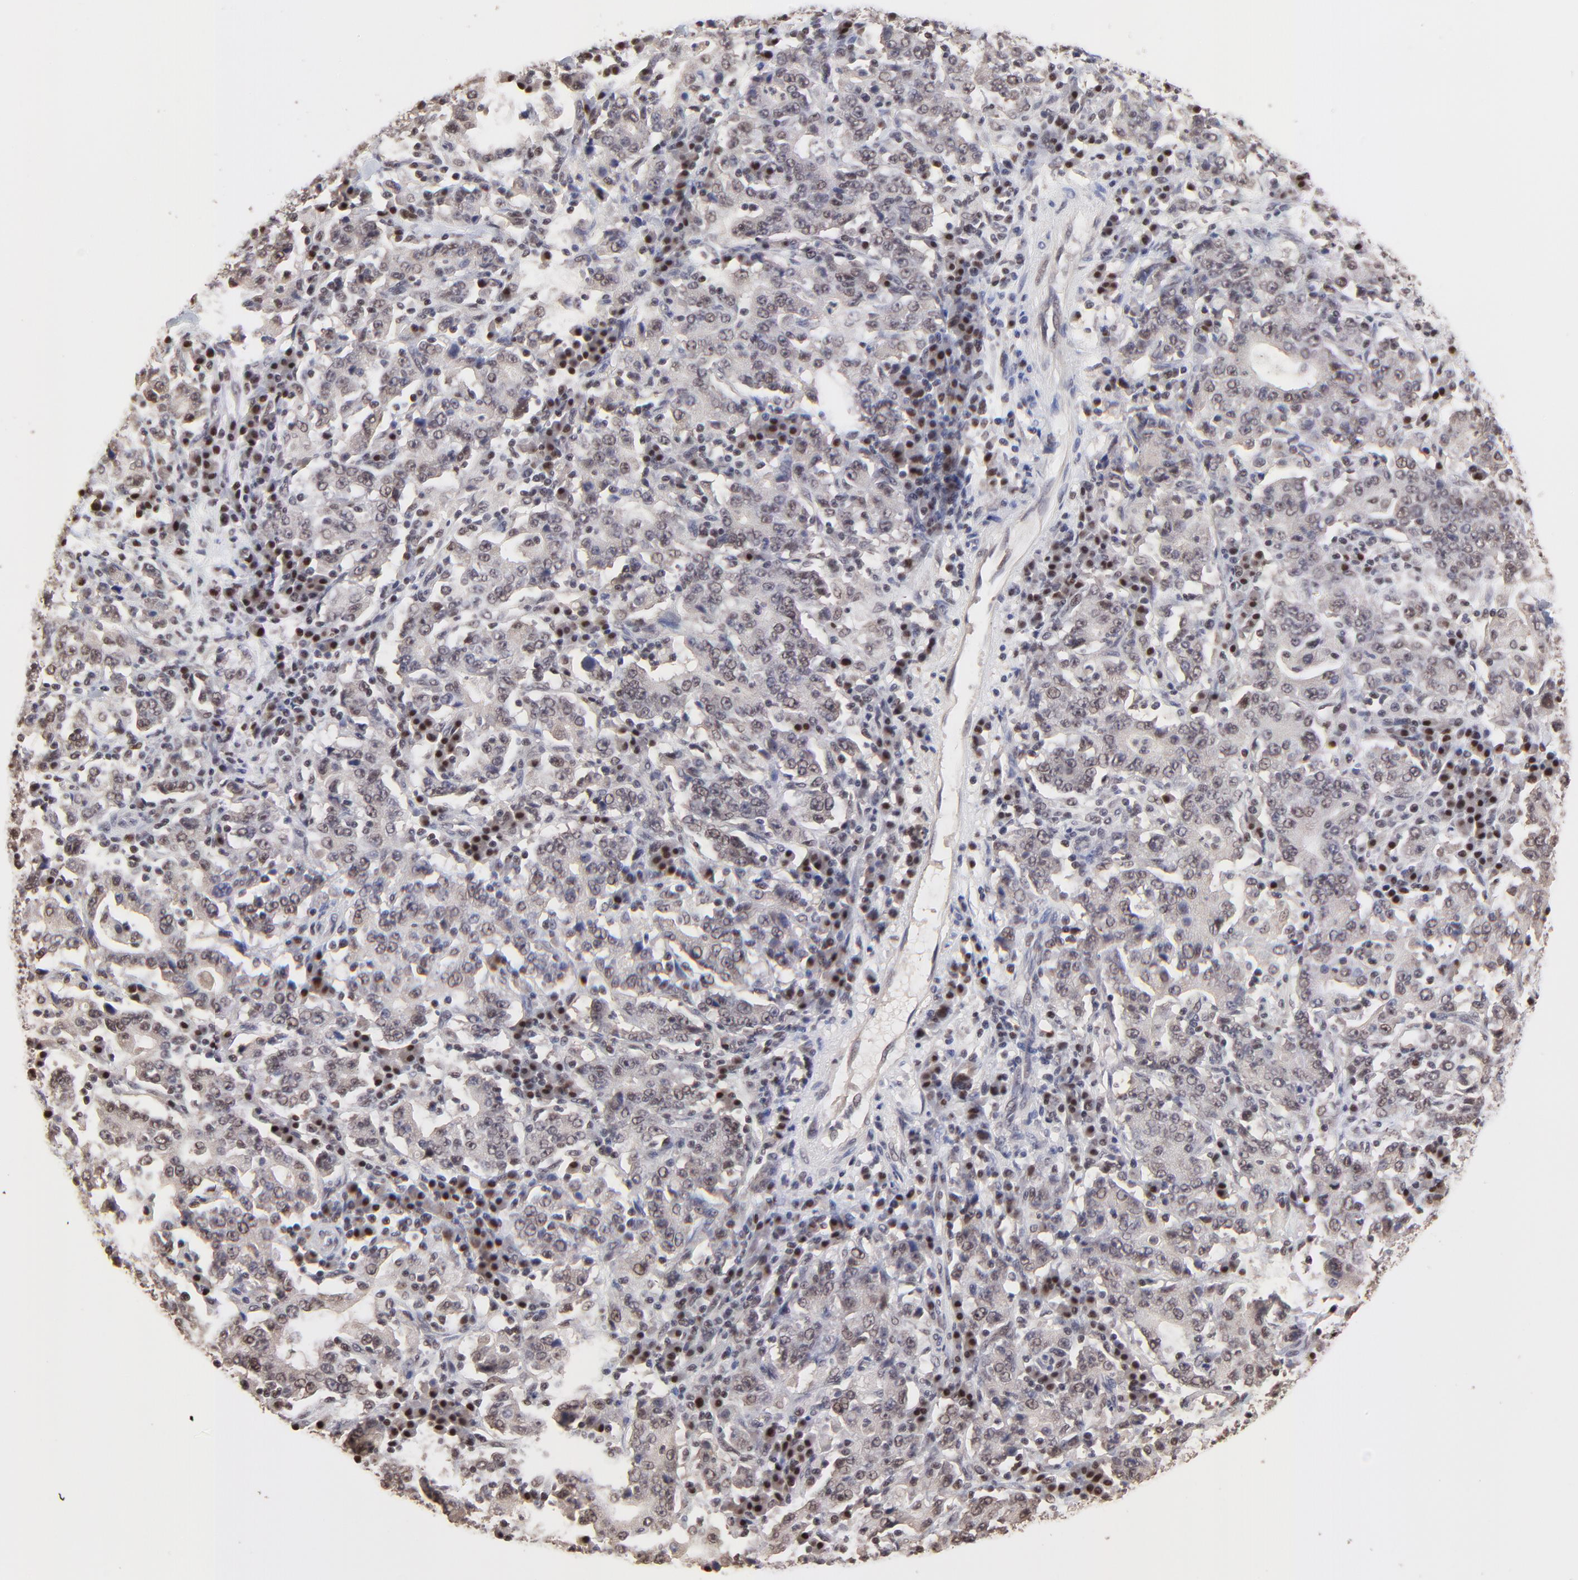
{"staining": {"intensity": "weak", "quantity": "25%-75%", "location": "nuclear"}, "tissue": "stomach cancer", "cell_type": "Tumor cells", "image_type": "cancer", "snomed": [{"axis": "morphology", "description": "Normal tissue, NOS"}, {"axis": "morphology", "description": "Adenocarcinoma, NOS"}, {"axis": "topography", "description": "Stomach, upper"}, {"axis": "topography", "description": "Stomach"}], "caption": "An immunohistochemistry (IHC) image of neoplastic tissue is shown. Protein staining in brown labels weak nuclear positivity in stomach cancer (adenocarcinoma) within tumor cells. (IHC, brightfield microscopy, high magnification).", "gene": "DSN1", "patient": {"sex": "male", "age": 59}}